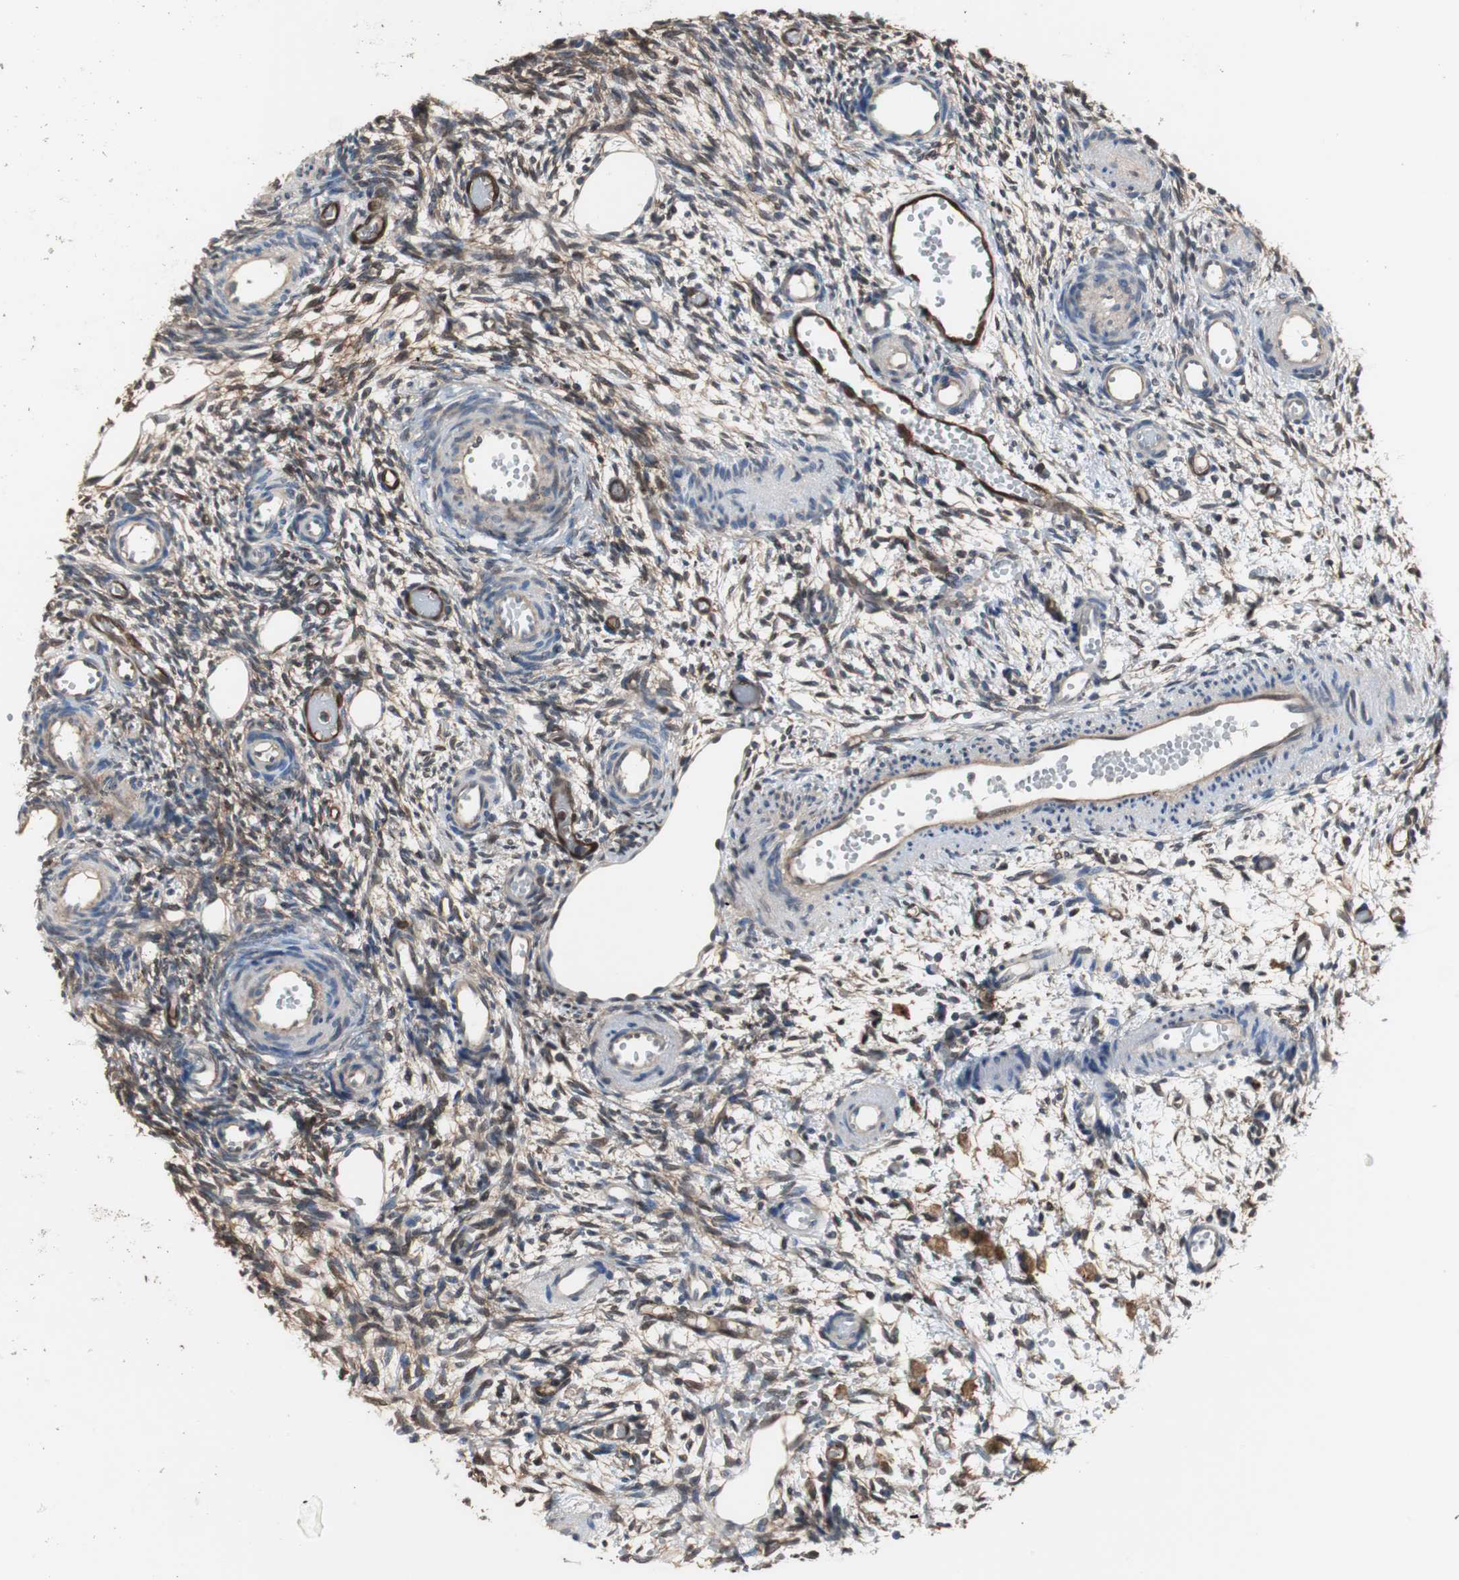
{"staining": {"intensity": "weak", "quantity": "25%-75%", "location": "cytoplasmic/membranous"}, "tissue": "ovary", "cell_type": "Ovarian stroma cells", "image_type": "normal", "snomed": [{"axis": "morphology", "description": "Normal tissue, NOS"}, {"axis": "topography", "description": "Ovary"}], "caption": "High-power microscopy captured an immunohistochemistry (IHC) micrograph of unremarkable ovary, revealing weak cytoplasmic/membranous staining in approximately 25%-75% of ovarian stroma cells. The protein of interest is stained brown, and the nuclei are stained in blue (DAB (3,3'-diaminobenzidine) IHC with brightfield microscopy, high magnification).", "gene": "ANXA4", "patient": {"sex": "female", "age": 35}}